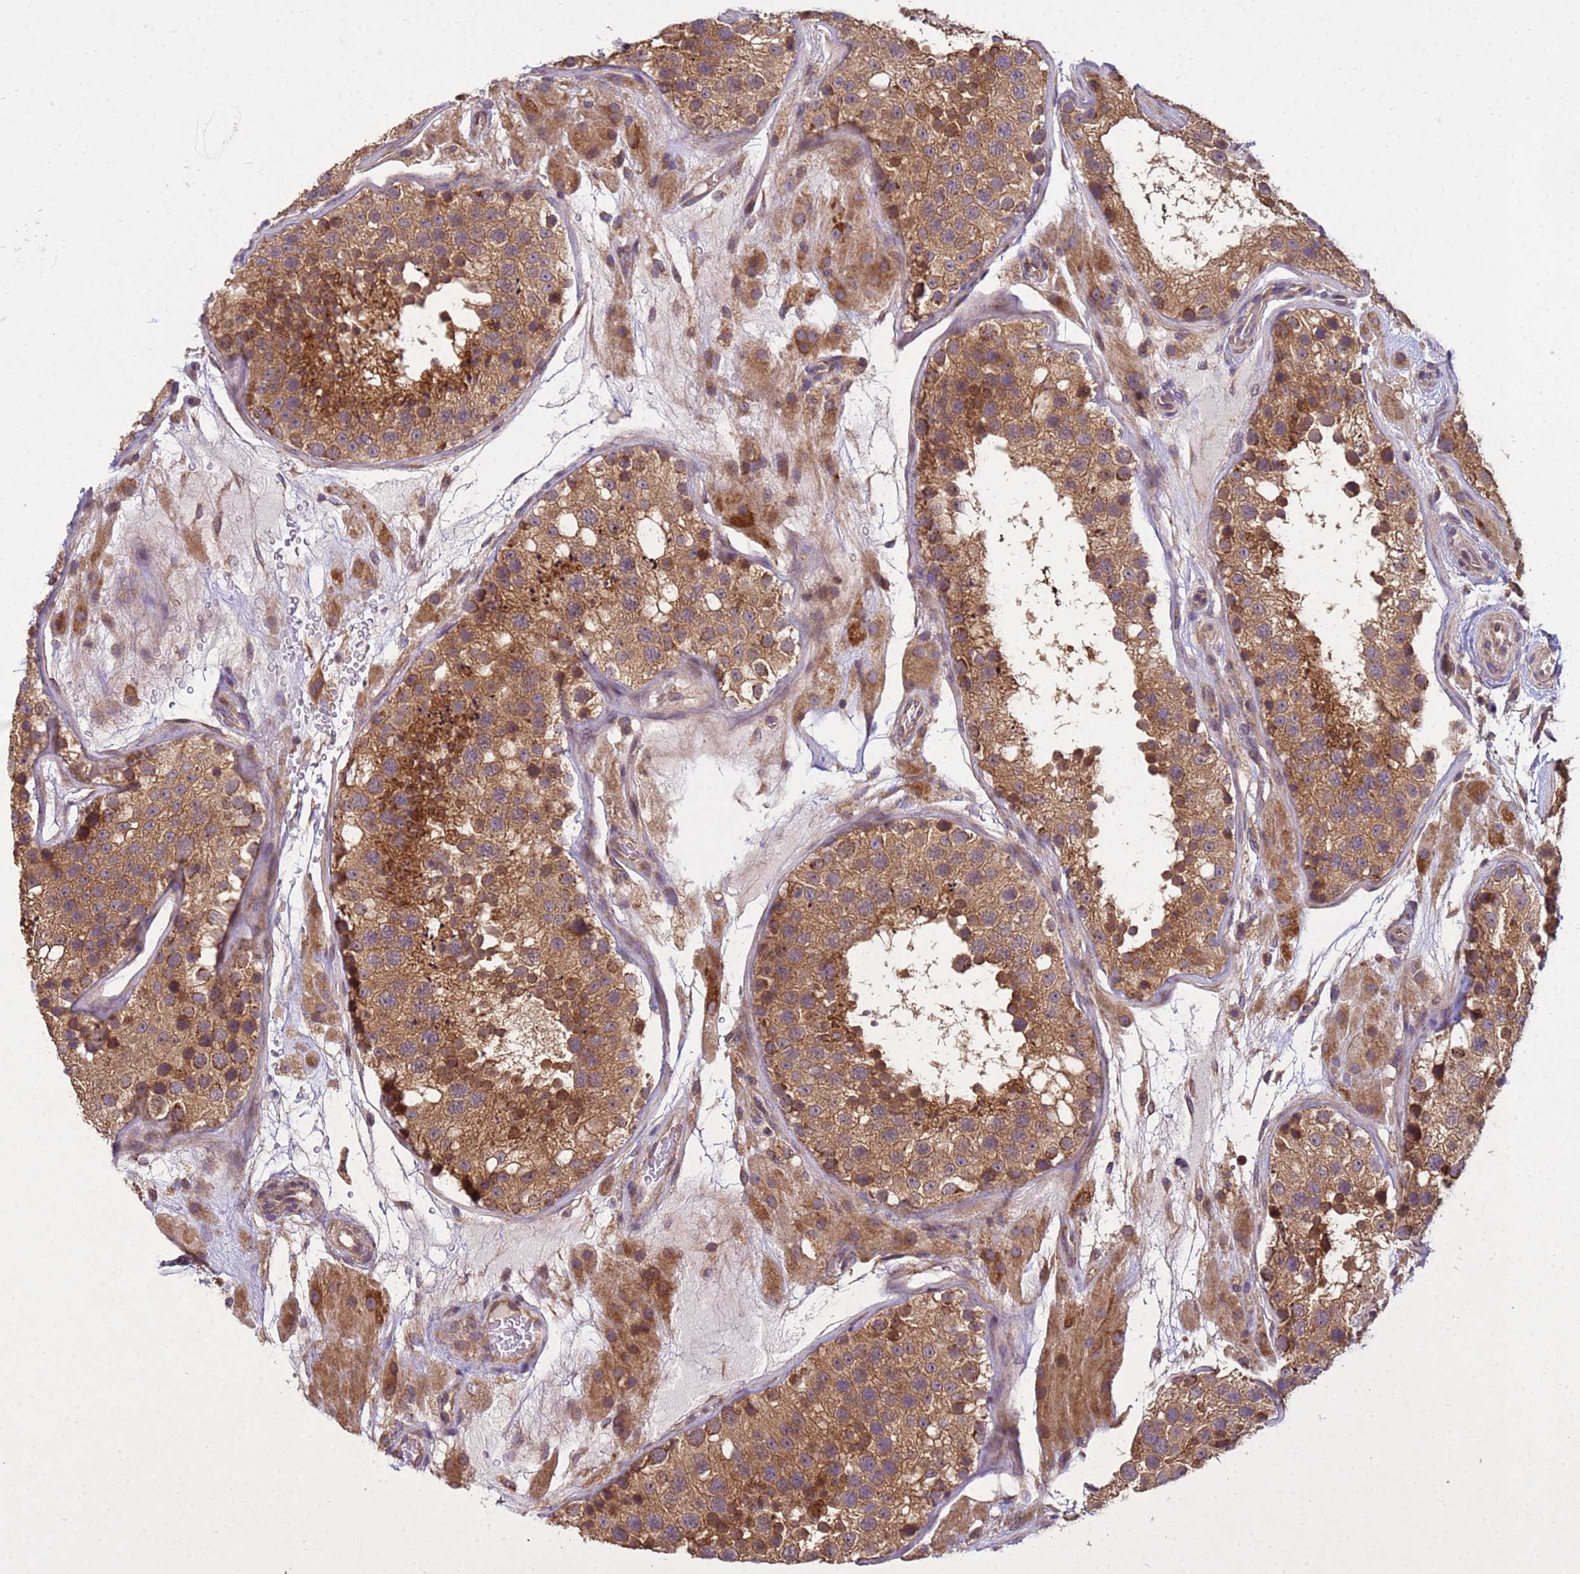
{"staining": {"intensity": "moderate", "quantity": ">75%", "location": "cytoplasmic/membranous"}, "tissue": "testis", "cell_type": "Cells in seminiferous ducts", "image_type": "normal", "snomed": [{"axis": "morphology", "description": "Normal tissue, NOS"}, {"axis": "topography", "description": "Testis"}], "caption": "Moderate cytoplasmic/membranous positivity is present in approximately >75% of cells in seminiferous ducts in unremarkable testis.", "gene": "P2RX7", "patient": {"sex": "male", "age": 26}}